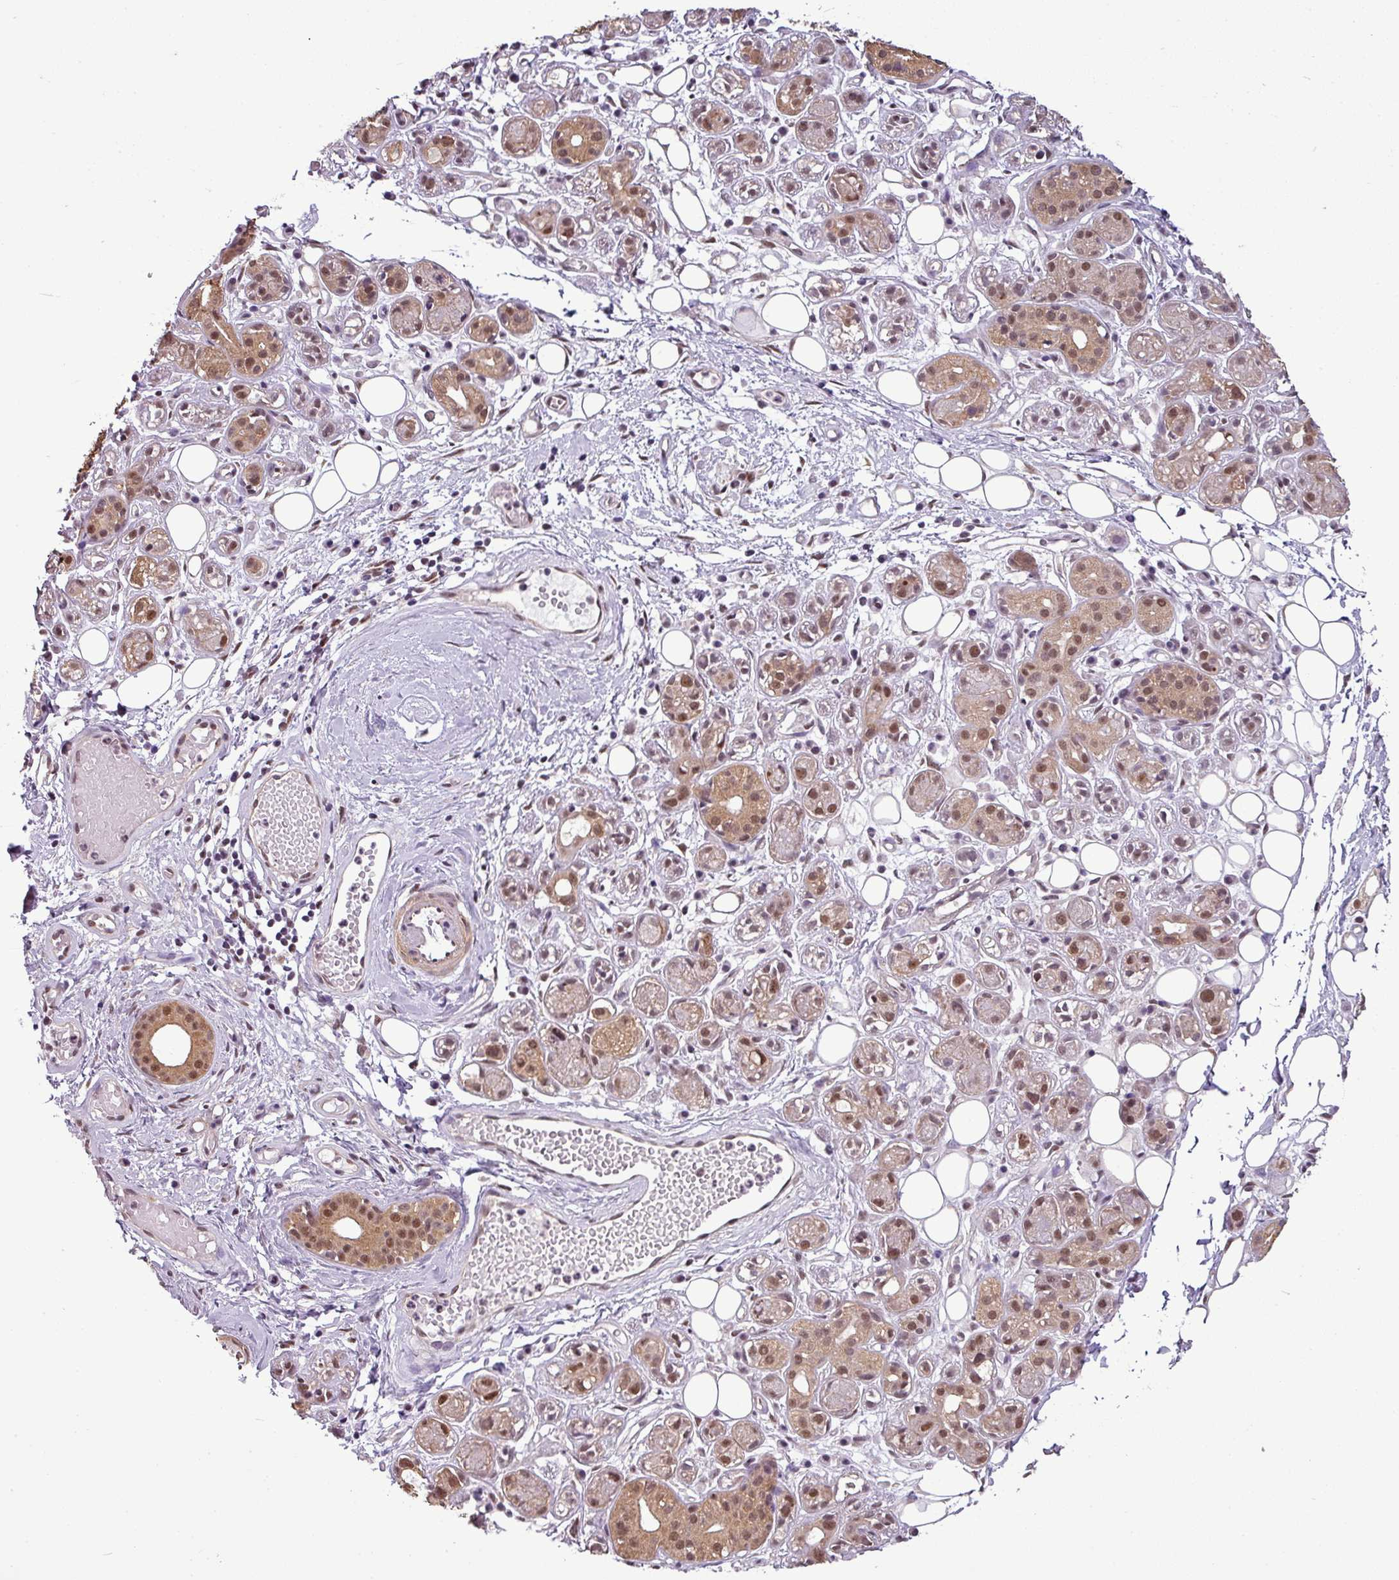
{"staining": {"intensity": "moderate", "quantity": ">75%", "location": "cytoplasmic/membranous,nuclear"}, "tissue": "salivary gland", "cell_type": "Glandular cells", "image_type": "normal", "snomed": [{"axis": "morphology", "description": "Normal tissue, NOS"}, {"axis": "topography", "description": "Salivary gland"}], "caption": "Salivary gland stained with a brown dye shows moderate cytoplasmic/membranous,nuclear positive expression in approximately >75% of glandular cells.", "gene": "ZNF217", "patient": {"sex": "male", "age": 54}}